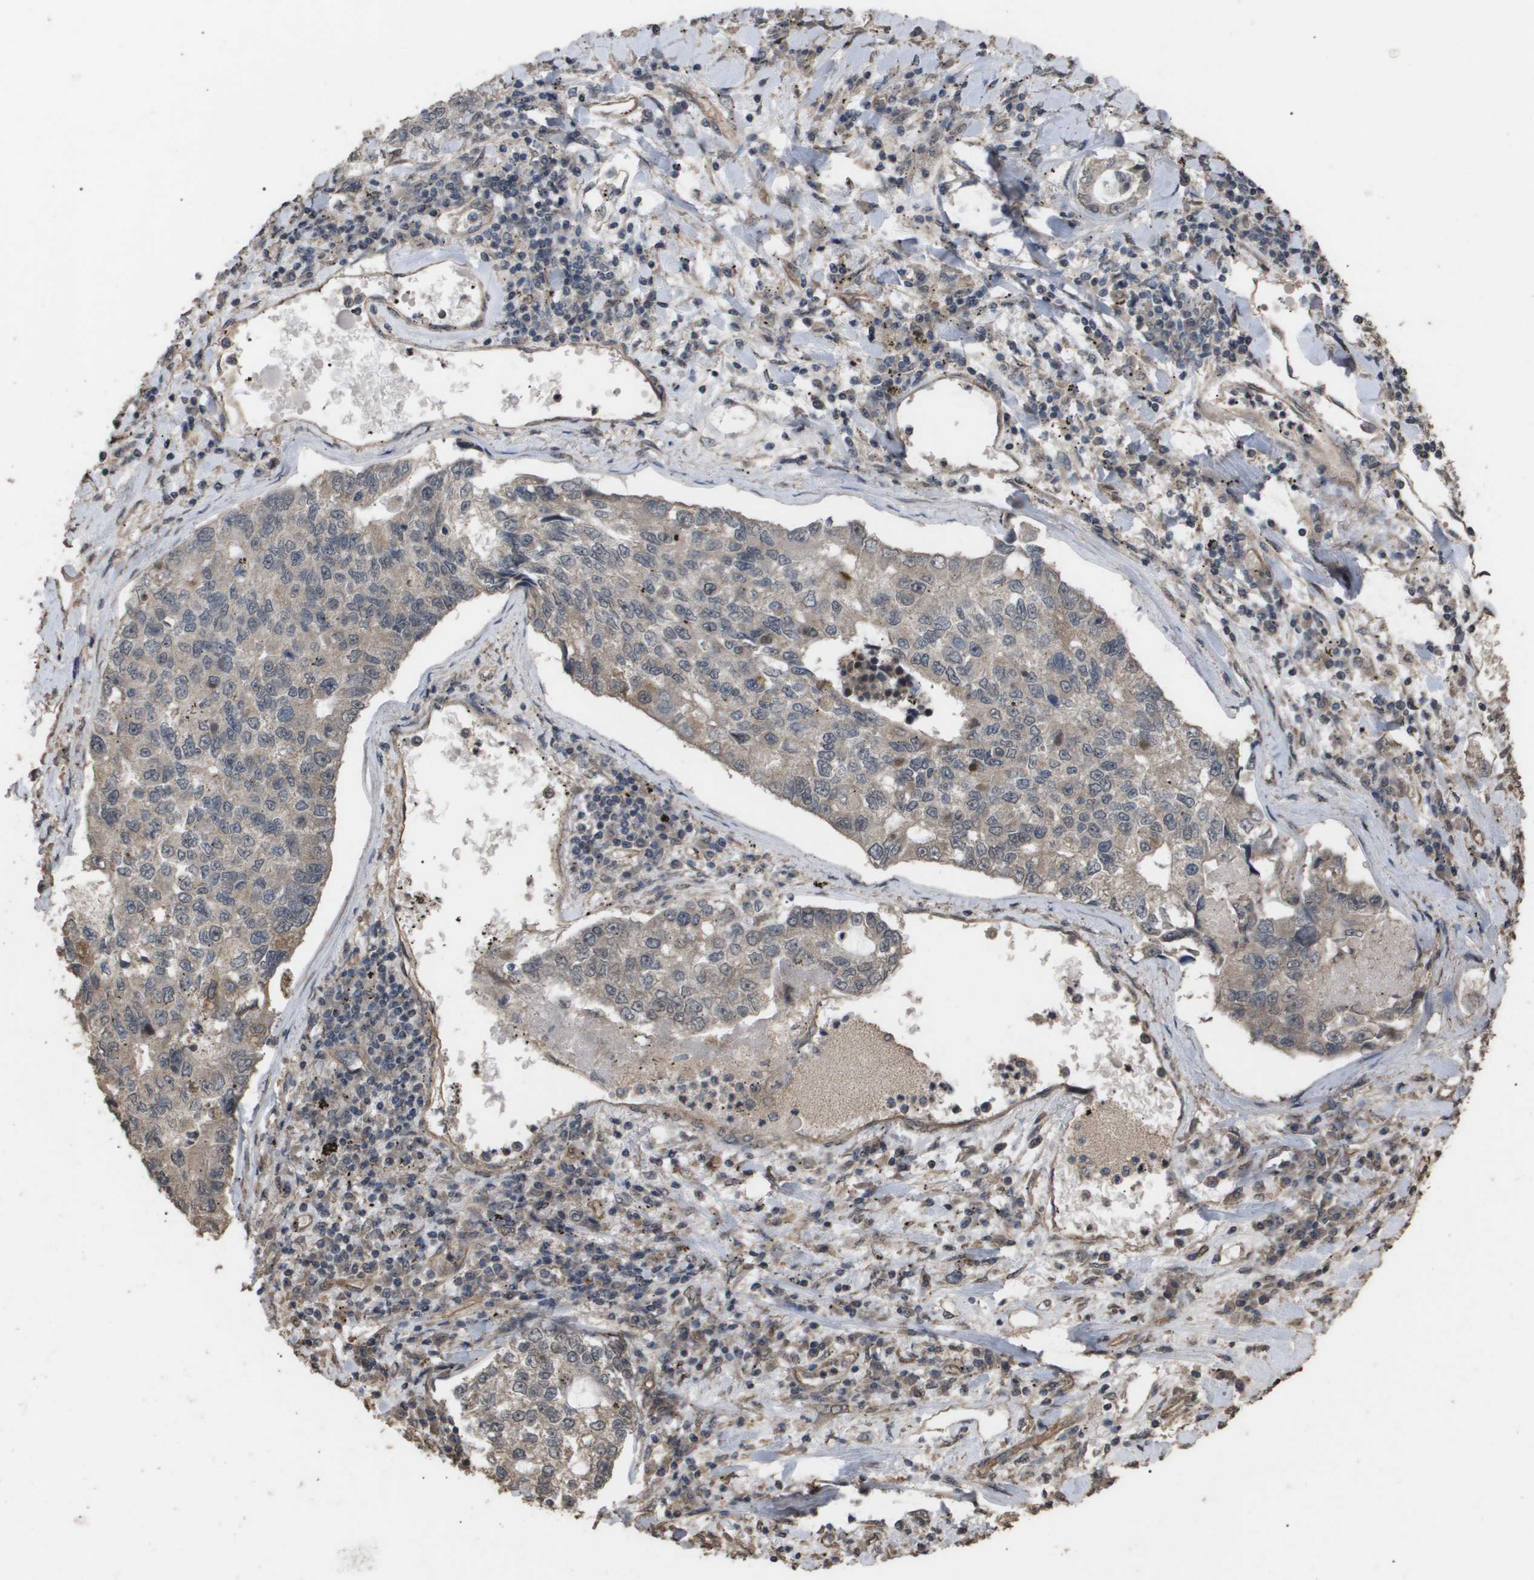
{"staining": {"intensity": "weak", "quantity": "25%-75%", "location": "cytoplasmic/membranous"}, "tissue": "lung cancer", "cell_type": "Tumor cells", "image_type": "cancer", "snomed": [{"axis": "morphology", "description": "Adenocarcinoma, NOS"}, {"axis": "topography", "description": "Lung"}], "caption": "Human adenocarcinoma (lung) stained with a brown dye shows weak cytoplasmic/membranous positive positivity in approximately 25%-75% of tumor cells.", "gene": "CUL5", "patient": {"sex": "male", "age": 49}}